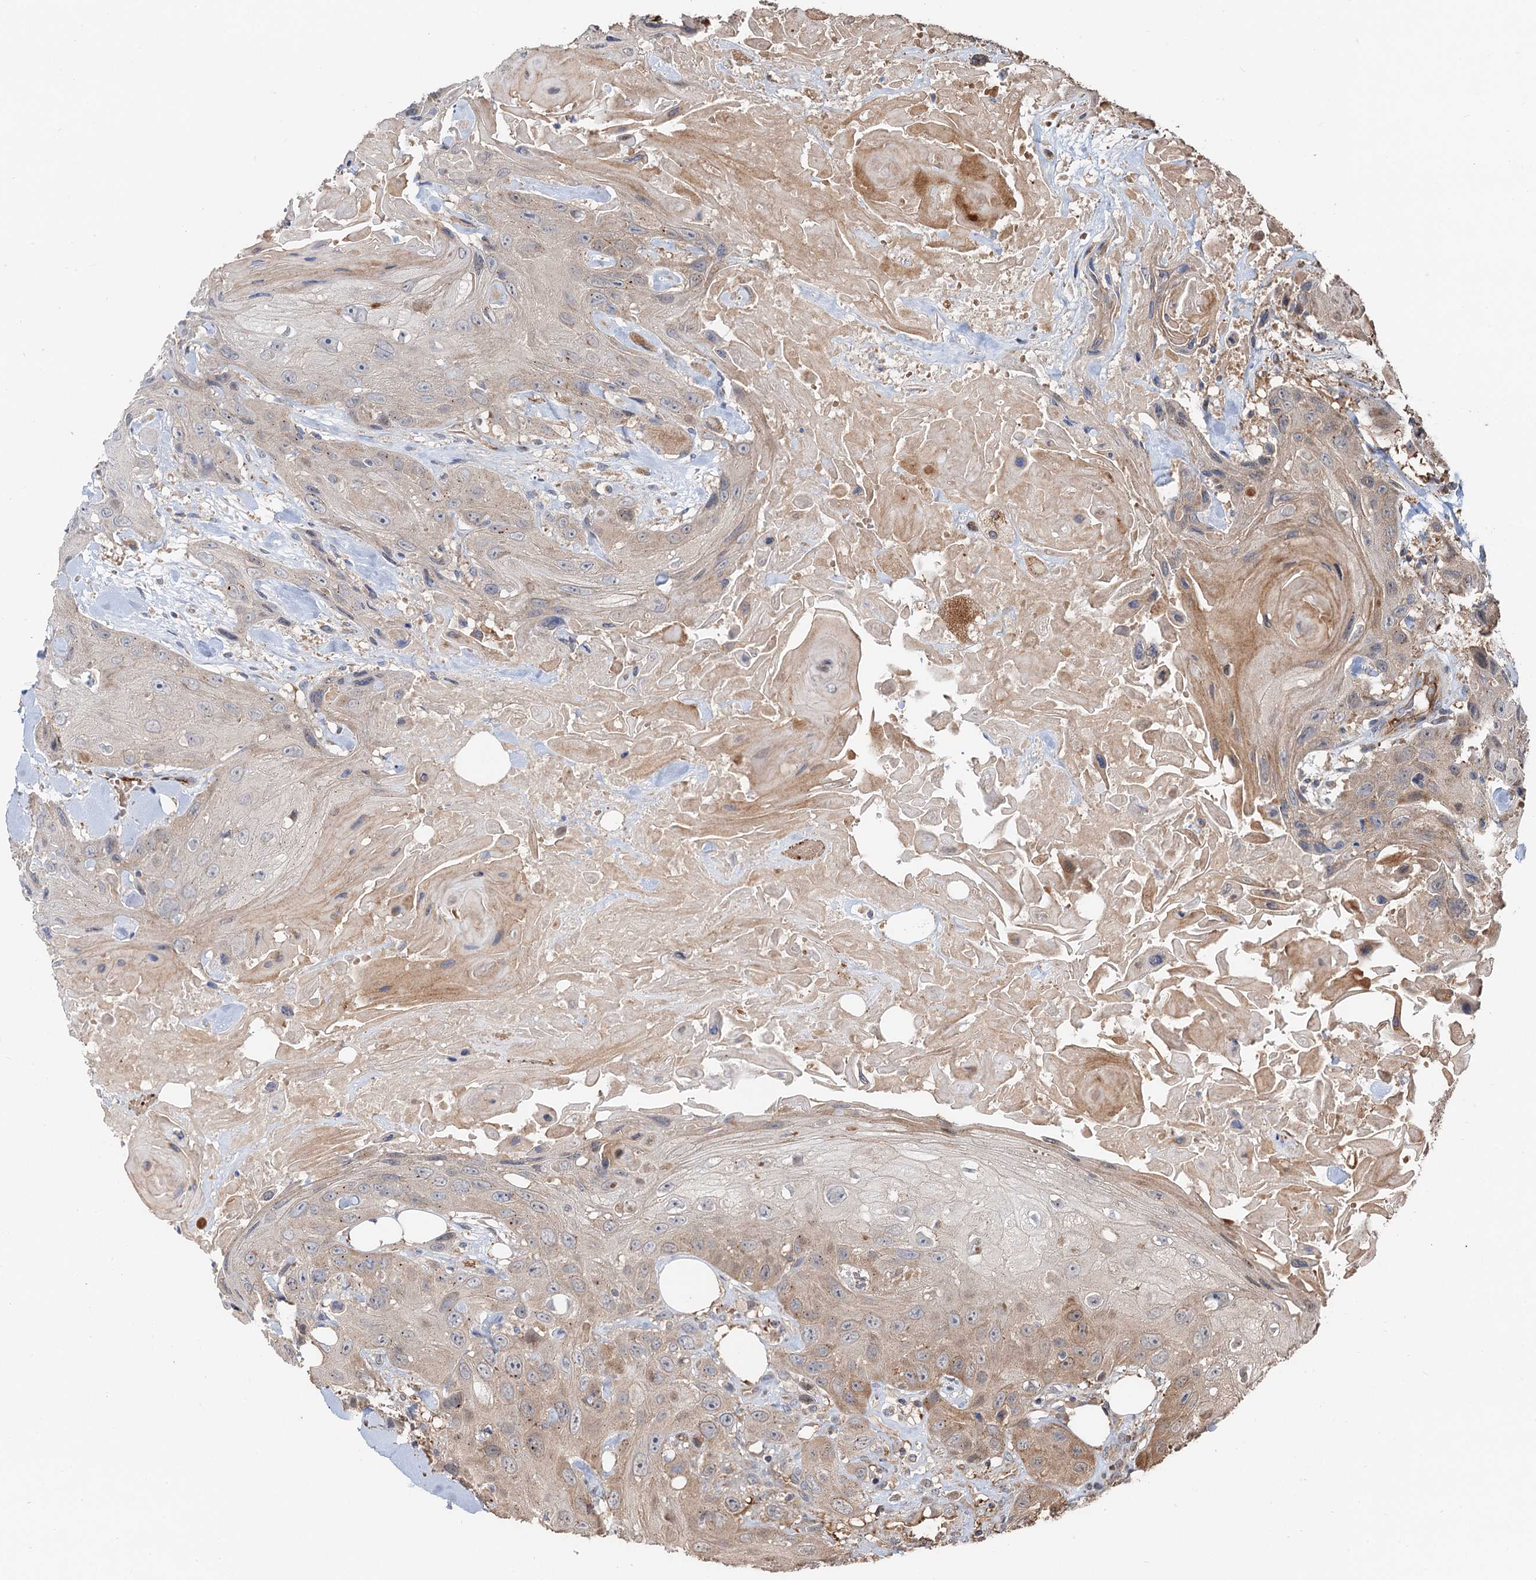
{"staining": {"intensity": "weak", "quantity": "<25%", "location": "cytoplasmic/membranous"}, "tissue": "head and neck cancer", "cell_type": "Tumor cells", "image_type": "cancer", "snomed": [{"axis": "morphology", "description": "Squamous cell carcinoma, NOS"}, {"axis": "topography", "description": "Head-Neck"}], "caption": "Squamous cell carcinoma (head and neck) was stained to show a protein in brown. There is no significant positivity in tumor cells.", "gene": "DEXI", "patient": {"sex": "male", "age": 81}}